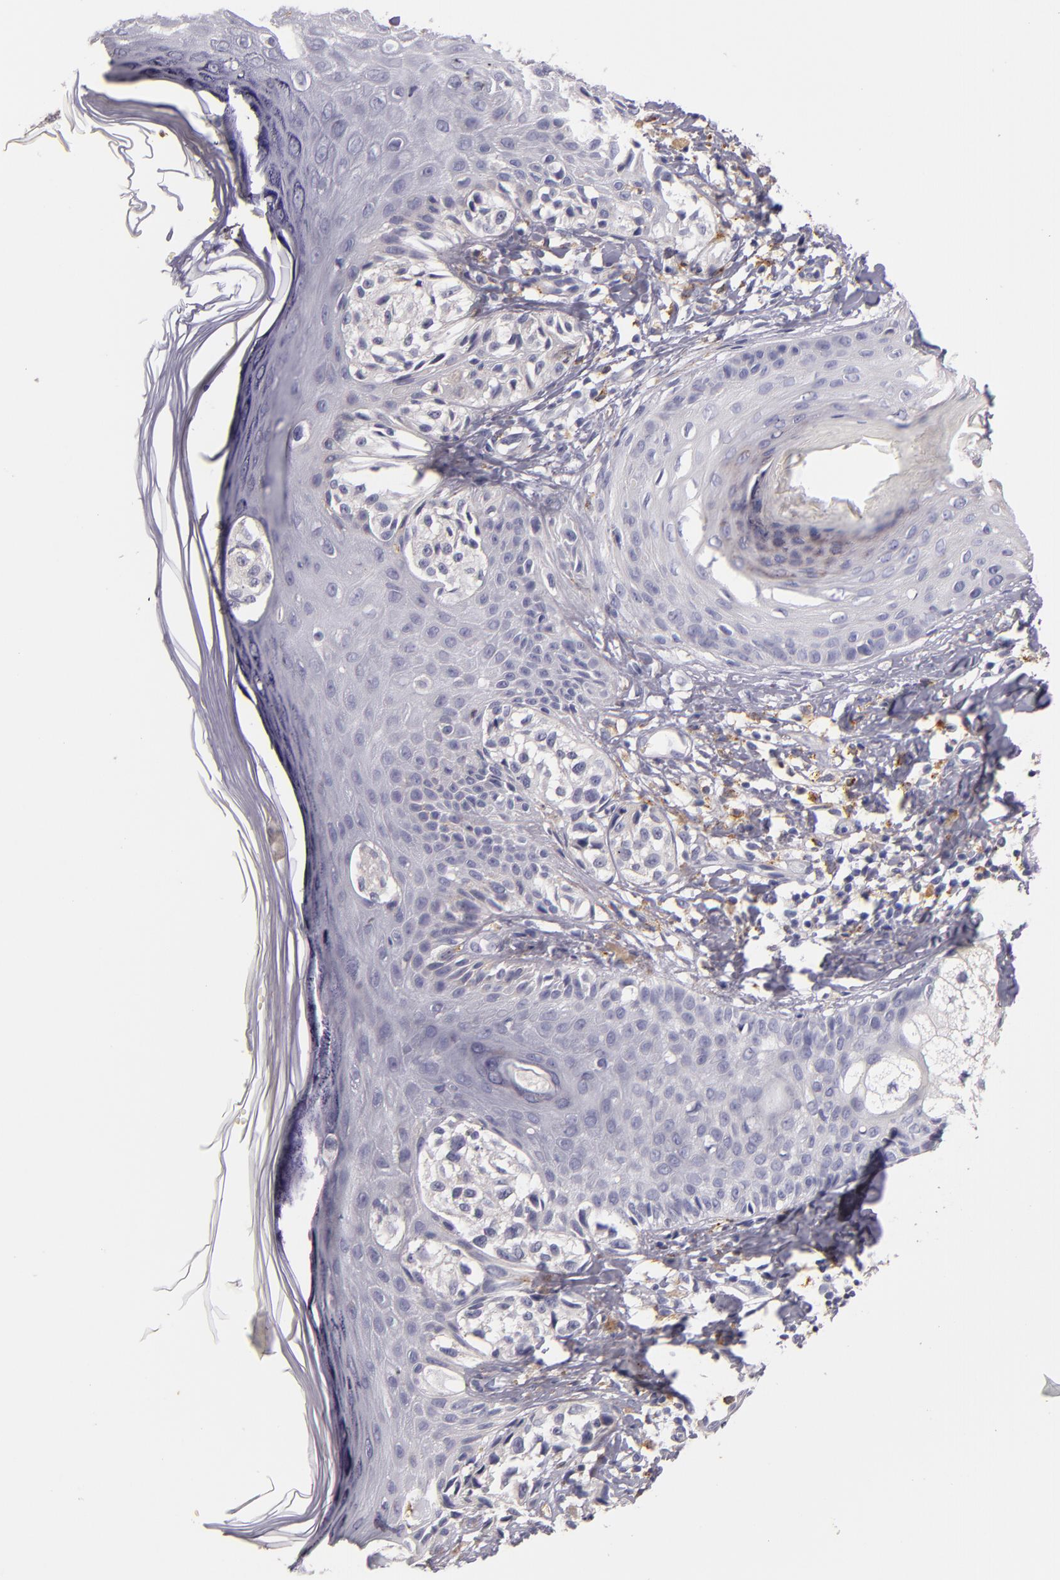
{"staining": {"intensity": "negative", "quantity": "none", "location": "none"}, "tissue": "melanoma", "cell_type": "Tumor cells", "image_type": "cancer", "snomed": [{"axis": "morphology", "description": "Malignant melanoma, NOS"}, {"axis": "topography", "description": "Skin"}], "caption": "Malignant melanoma was stained to show a protein in brown. There is no significant positivity in tumor cells.", "gene": "TLR8", "patient": {"sex": "male", "age": 57}}